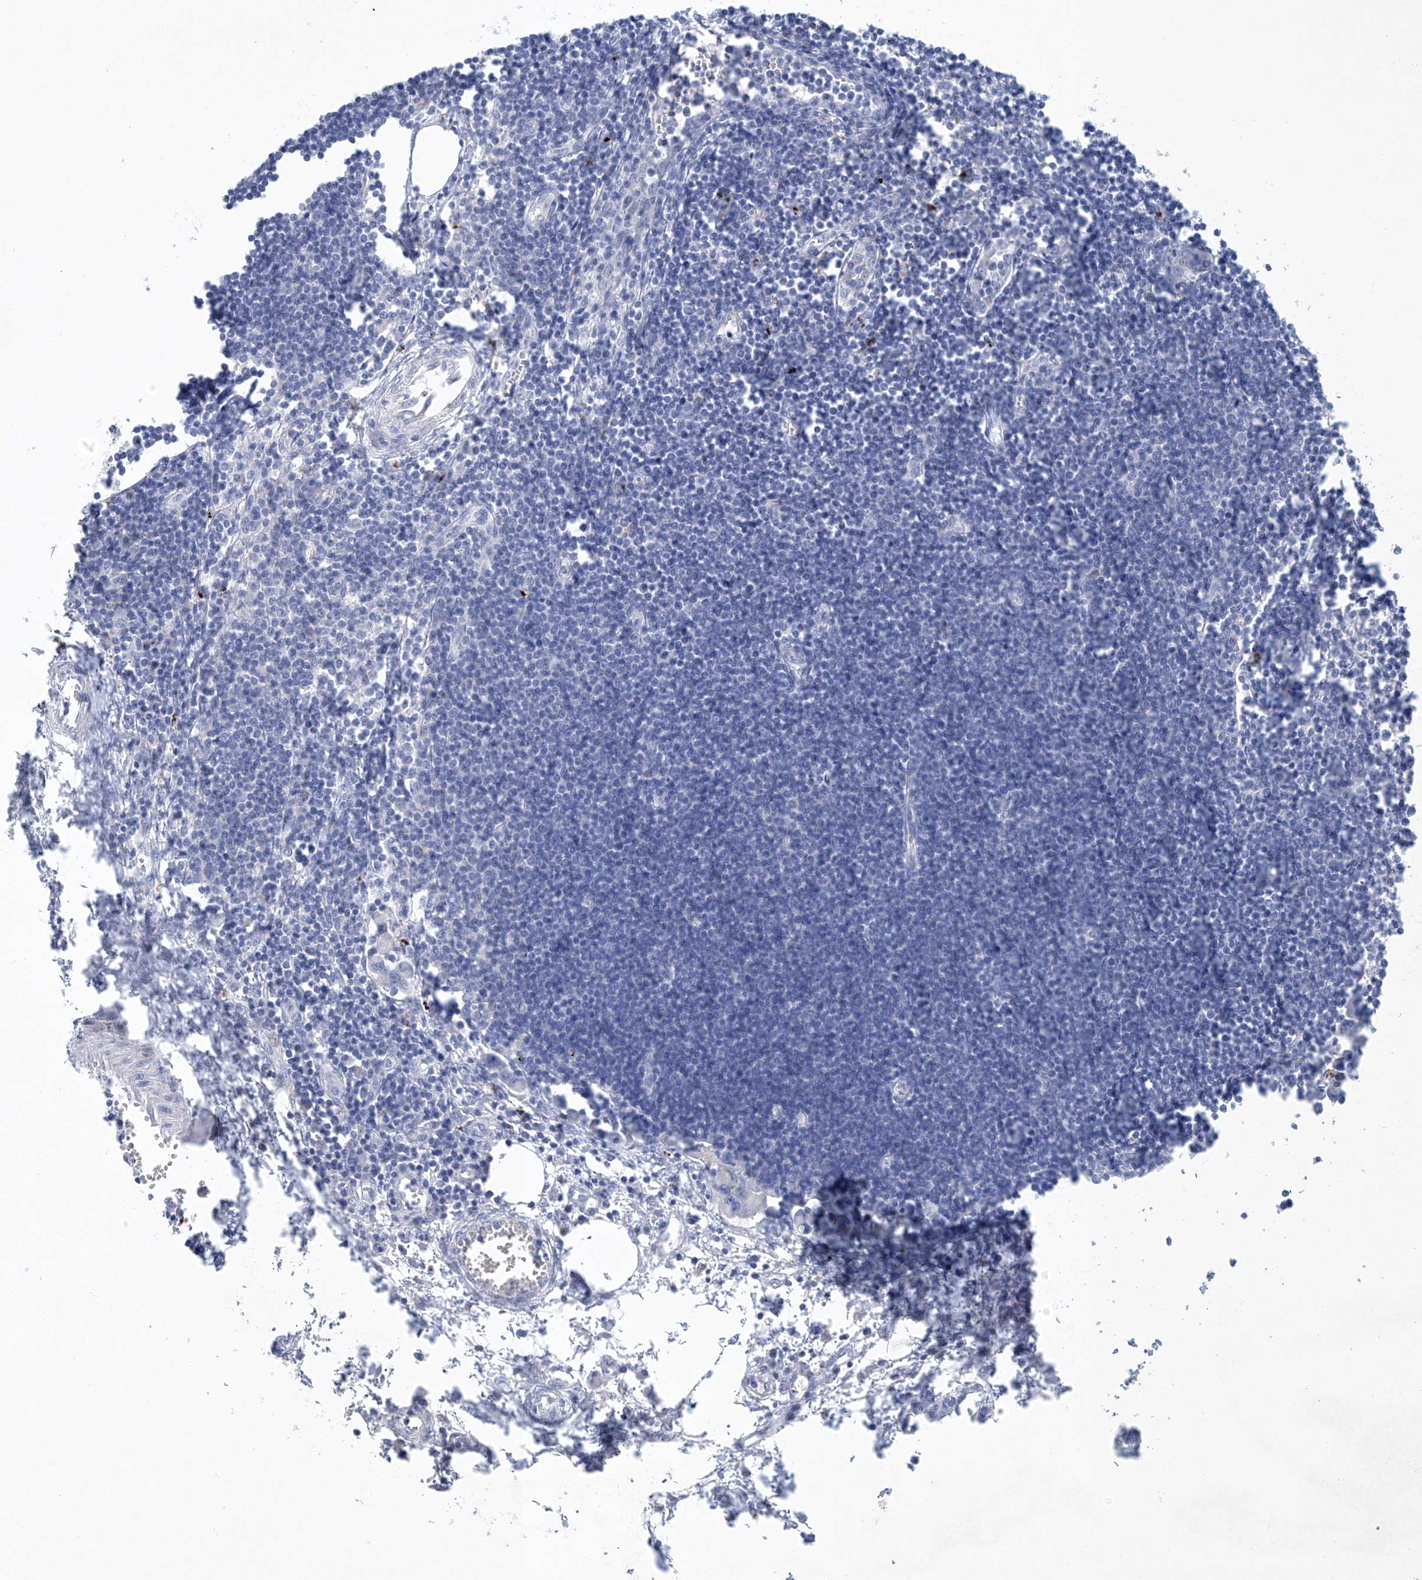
{"staining": {"intensity": "negative", "quantity": "none", "location": "none"}, "tissue": "lymph node", "cell_type": "Germinal center cells", "image_type": "normal", "snomed": [{"axis": "morphology", "description": "Normal tissue, NOS"}, {"axis": "morphology", "description": "Malignant melanoma, Metastatic site"}, {"axis": "topography", "description": "Lymph node"}], "caption": "DAB immunohistochemical staining of benign human lymph node exhibits no significant staining in germinal center cells. (DAB (3,3'-diaminobenzidine) immunohistochemistry (IHC) with hematoxylin counter stain).", "gene": "GABRG1", "patient": {"sex": "male", "age": 41}}